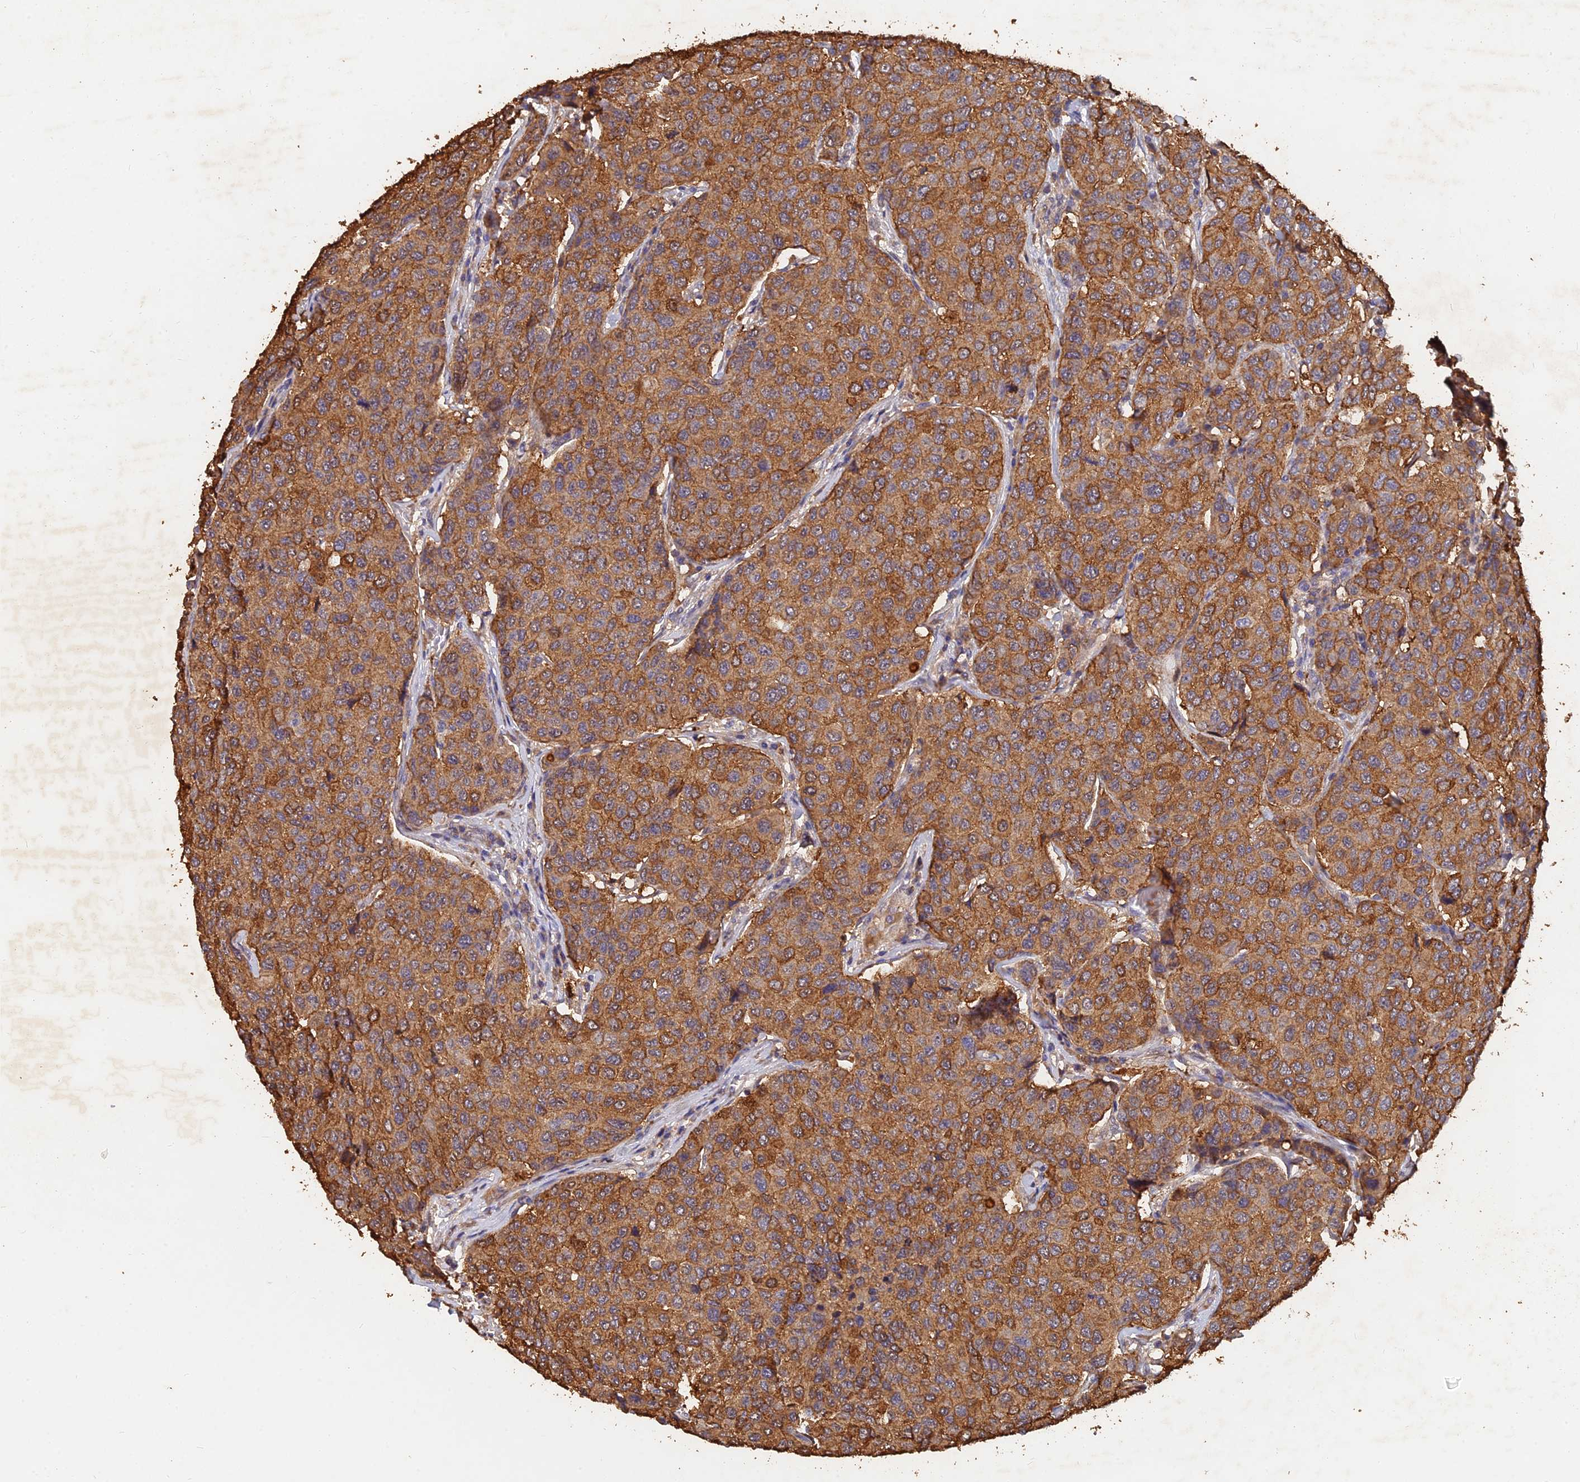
{"staining": {"intensity": "moderate", "quantity": ">75%", "location": "cytoplasmic/membranous"}, "tissue": "breast cancer", "cell_type": "Tumor cells", "image_type": "cancer", "snomed": [{"axis": "morphology", "description": "Duct carcinoma"}, {"axis": "topography", "description": "Breast"}], "caption": "Breast cancer (invasive ductal carcinoma) tissue reveals moderate cytoplasmic/membranous positivity in about >75% of tumor cells, visualized by immunohistochemistry.", "gene": "SLC38A11", "patient": {"sex": "female", "age": 55}}